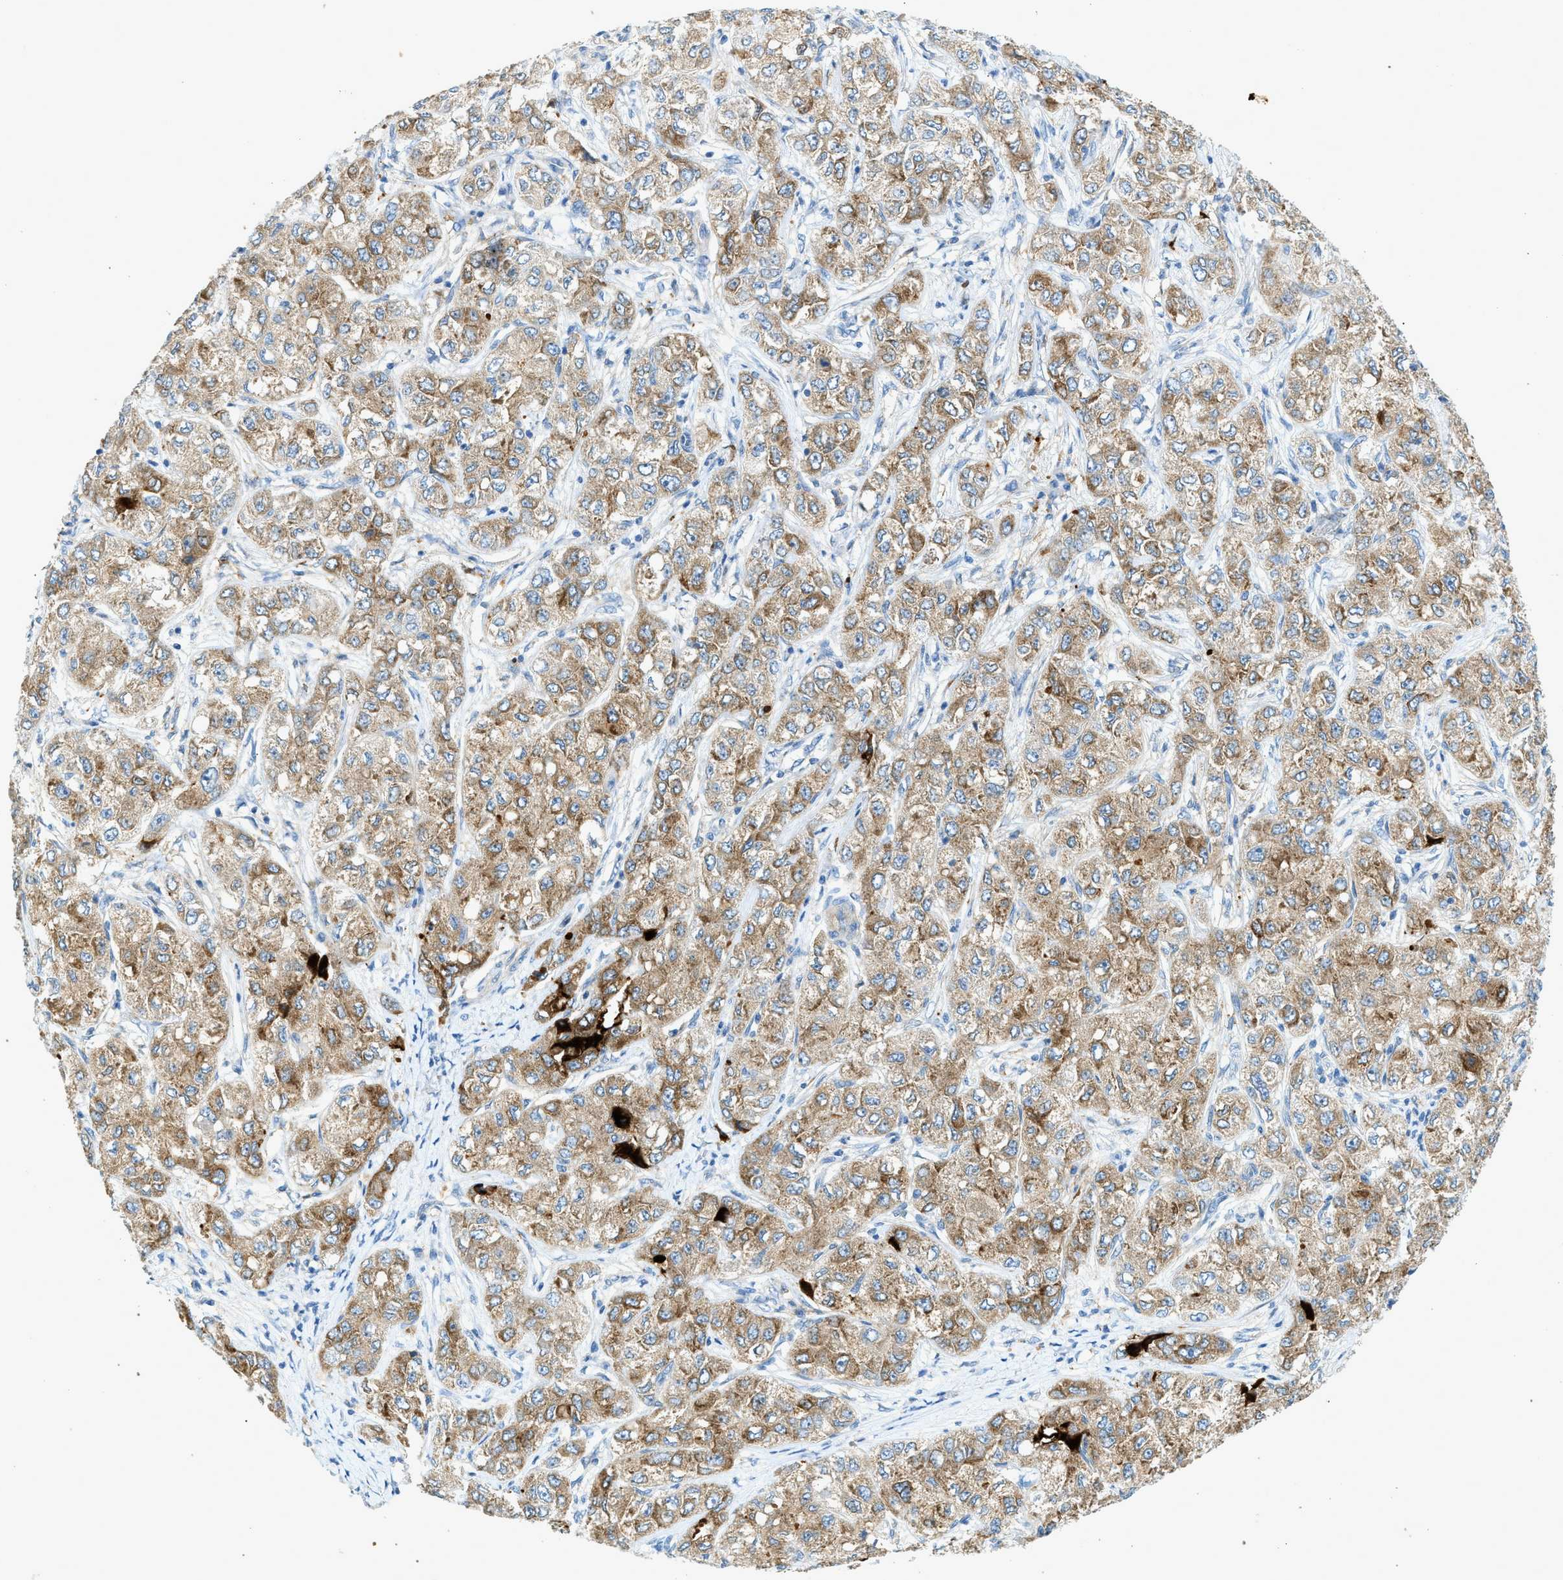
{"staining": {"intensity": "moderate", "quantity": ">75%", "location": "cytoplasmic/membranous"}, "tissue": "liver cancer", "cell_type": "Tumor cells", "image_type": "cancer", "snomed": [{"axis": "morphology", "description": "Carcinoma, Hepatocellular, NOS"}, {"axis": "topography", "description": "Liver"}], "caption": "Immunohistochemical staining of liver hepatocellular carcinoma shows moderate cytoplasmic/membranous protein expression in about >75% of tumor cells.", "gene": "F2", "patient": {"sex": "male", "age": 80}}